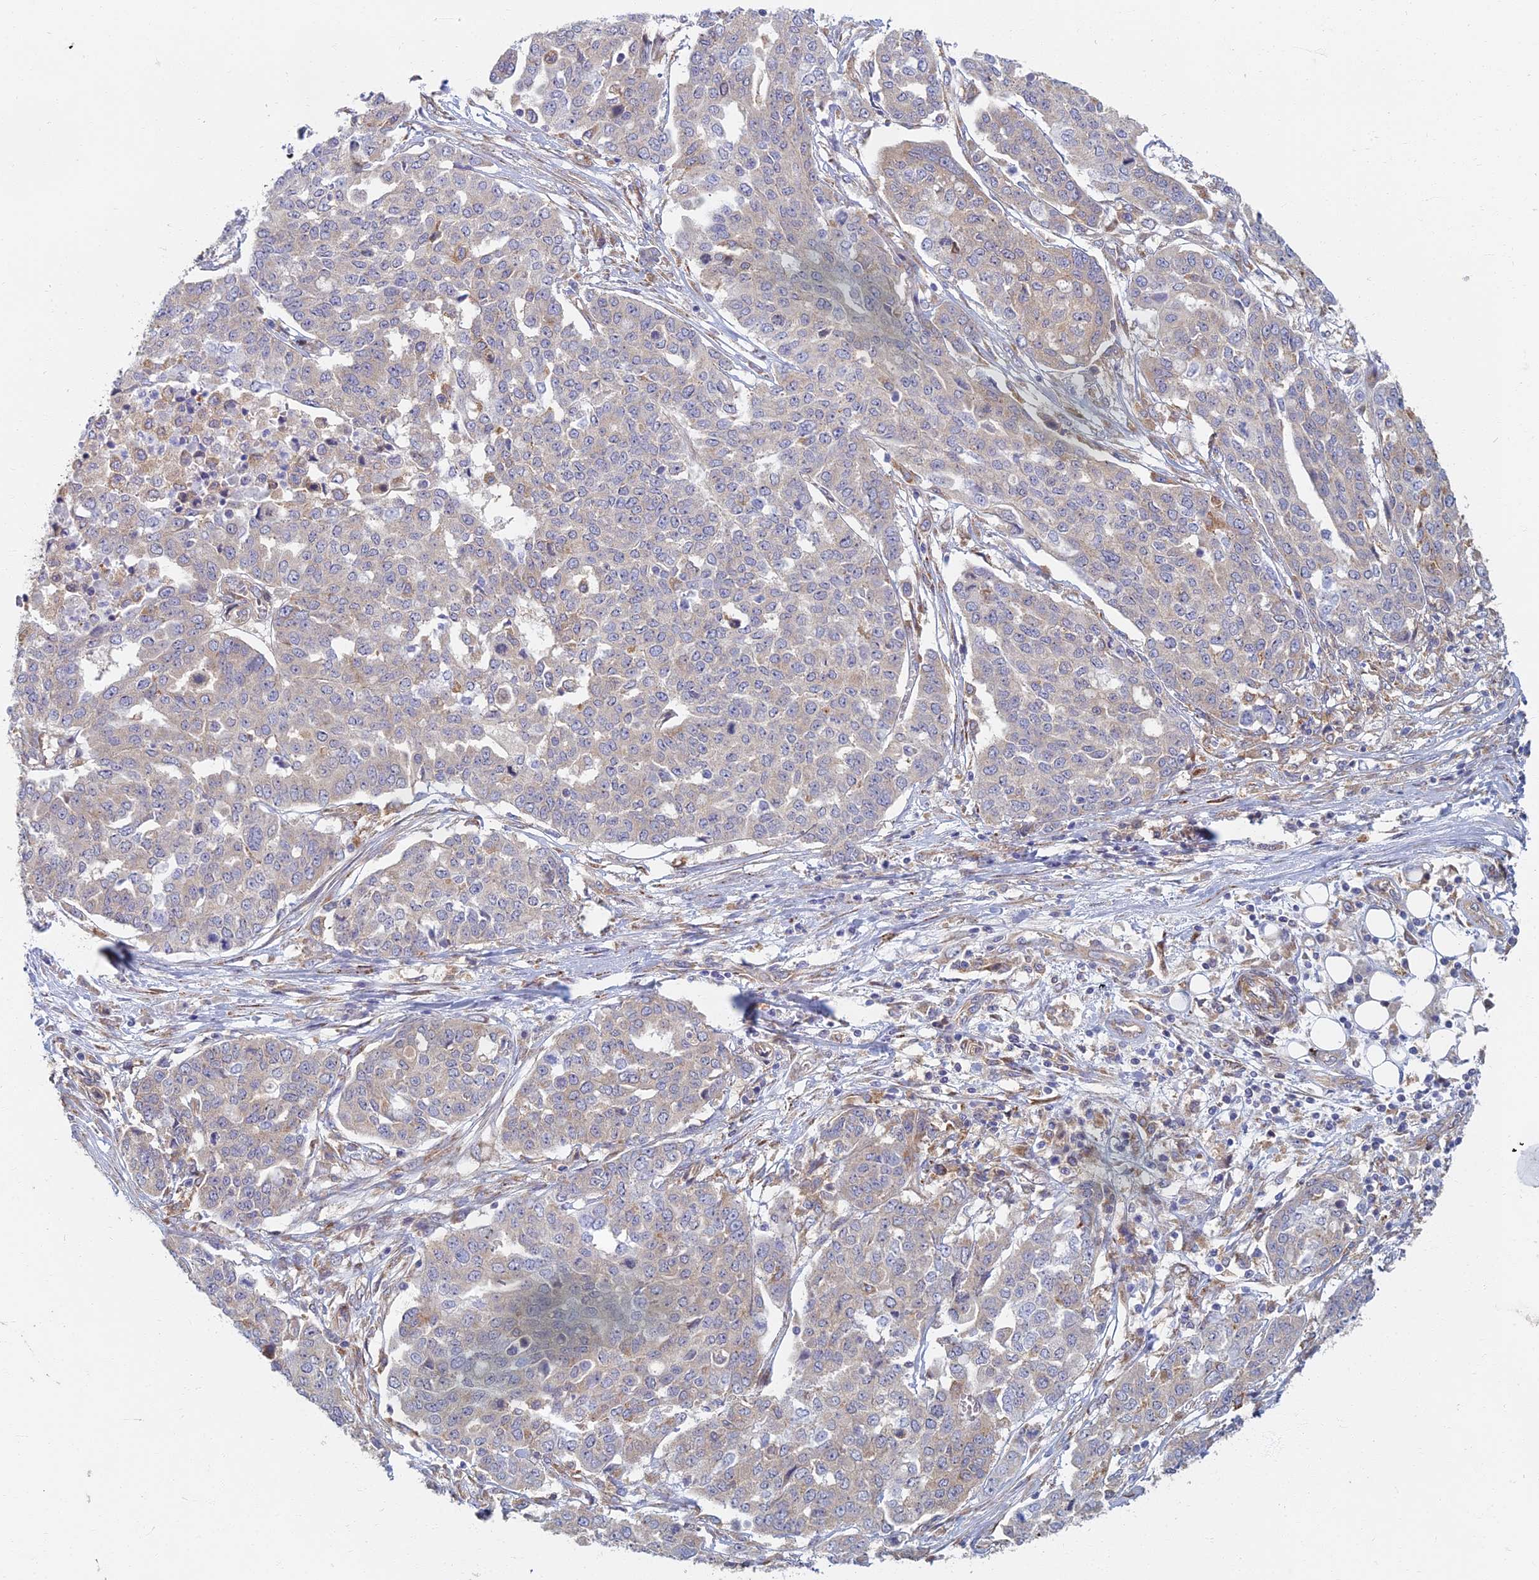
{"staining": {"intensity": "negative", "quantity": "none", "location": "none"}, "tissue": "ovarian cancer", "cell_type": "Tumor cells", "image_type": "cancer", "snomed": [{"axis": "morphology", "description": "Cystadenocarcinoma, serous, NOS"}, {"axis": "topography", "description": "Soft tissue"}, {"axis": "topography", "description": "Ovary"}], "caption": "This is an IHC micrograph of human serous cystadenocarcinoma (ovarian). There is no positivity in tumor cells.", "gene": "RBSN", "patient": {"sex": "female", "age": 57}}